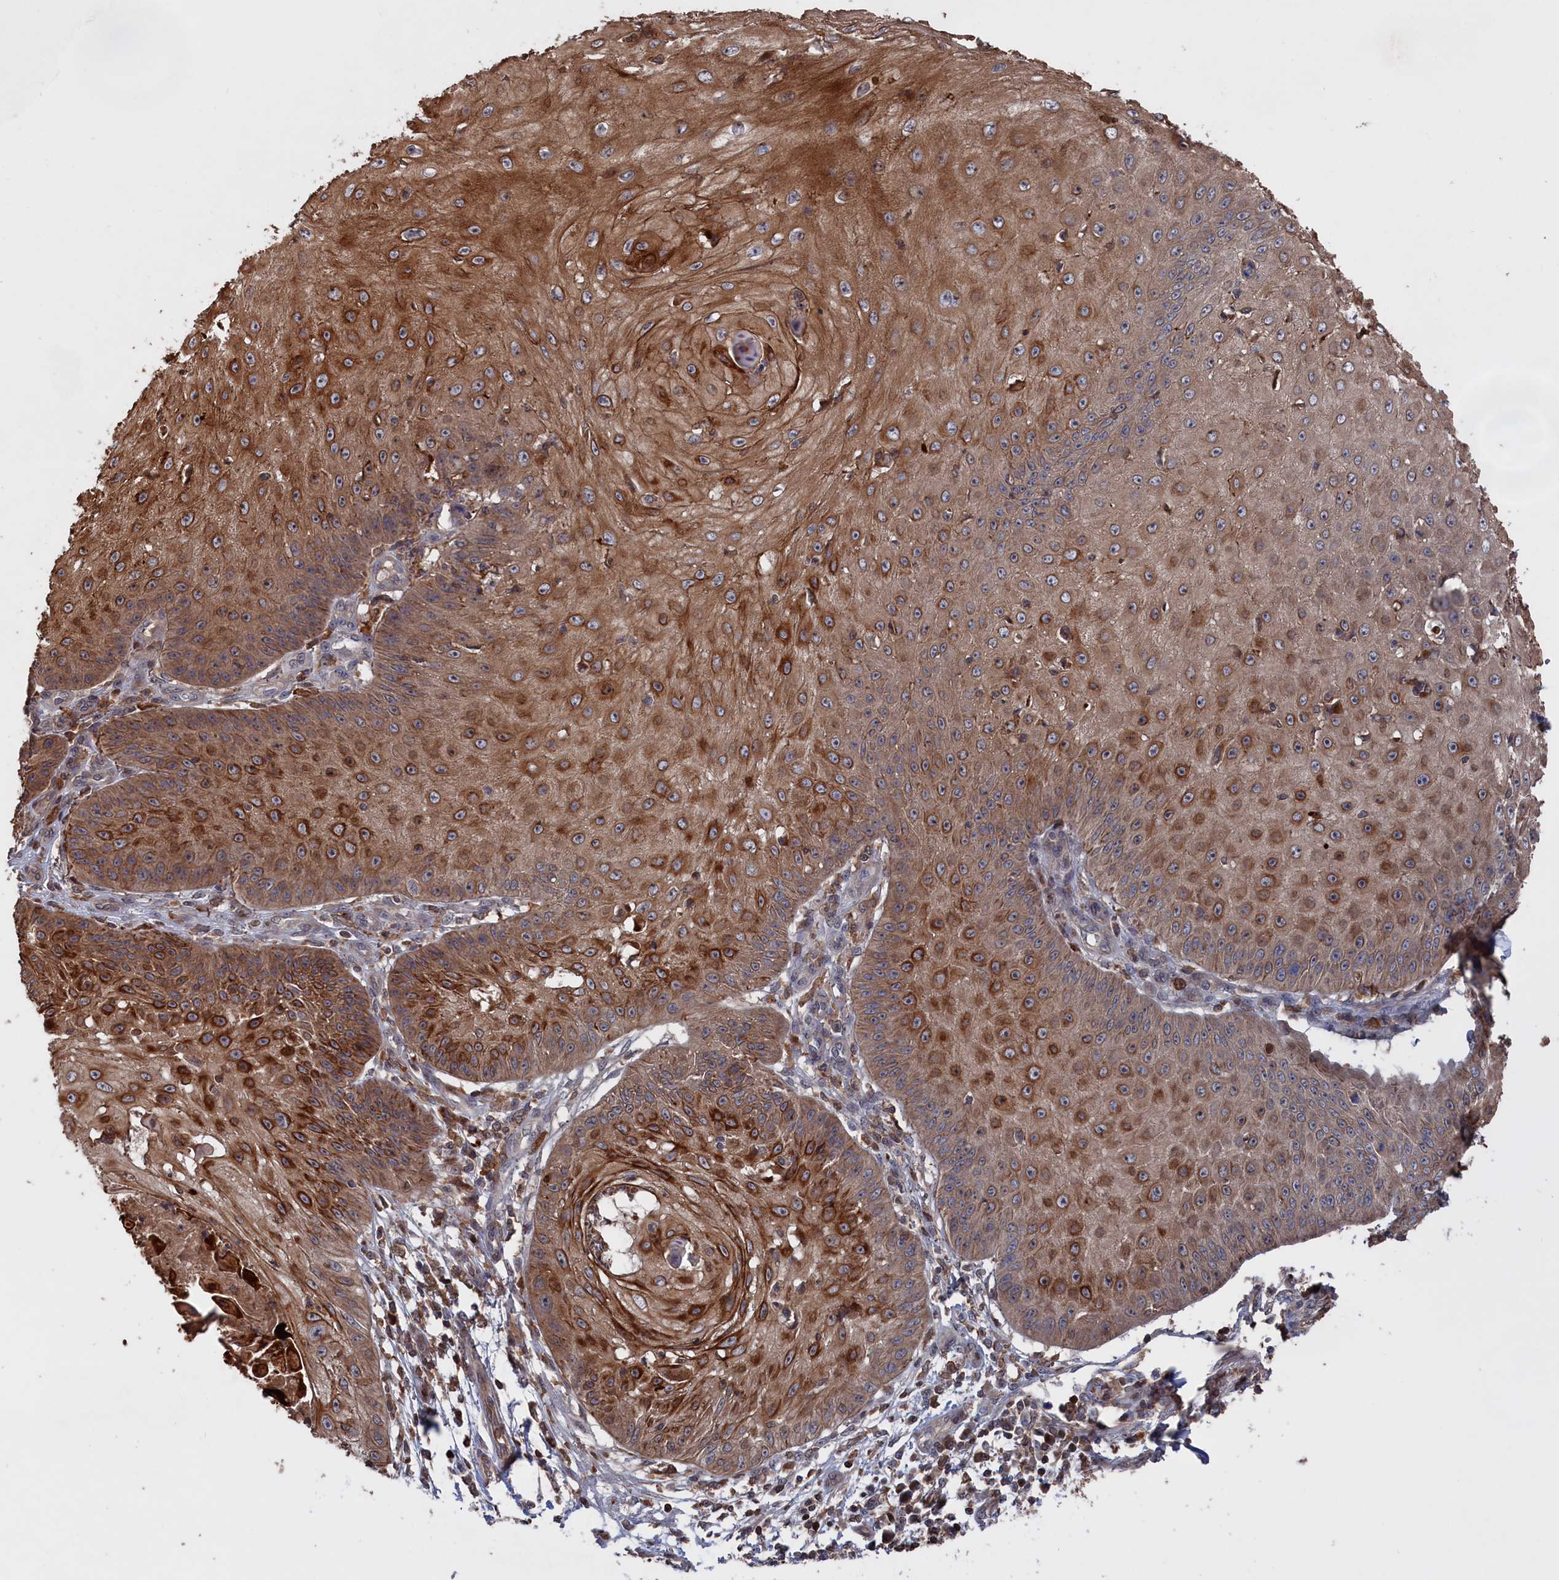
{"staining": {"intensity": "moderate", "quantity": ">75%", "location": "cytoplasmic/membranous"}, "tissue": "skin cancer", "cell_type": "Tumor cells", "image_type": "cancer", "snomed": [{"axis": "morphology", "description": "Squamous cell carcinoma, NOS"}, {"axis": "topography", "description": "Skin"}], "caption": "A medium amount of moderate cytoplasmic/membranous expression is seen in about >75% of tumor cells in skin cancer tissue.", "gene": "PLA2G15", "patient": {"sex": "male", "age": 70}}